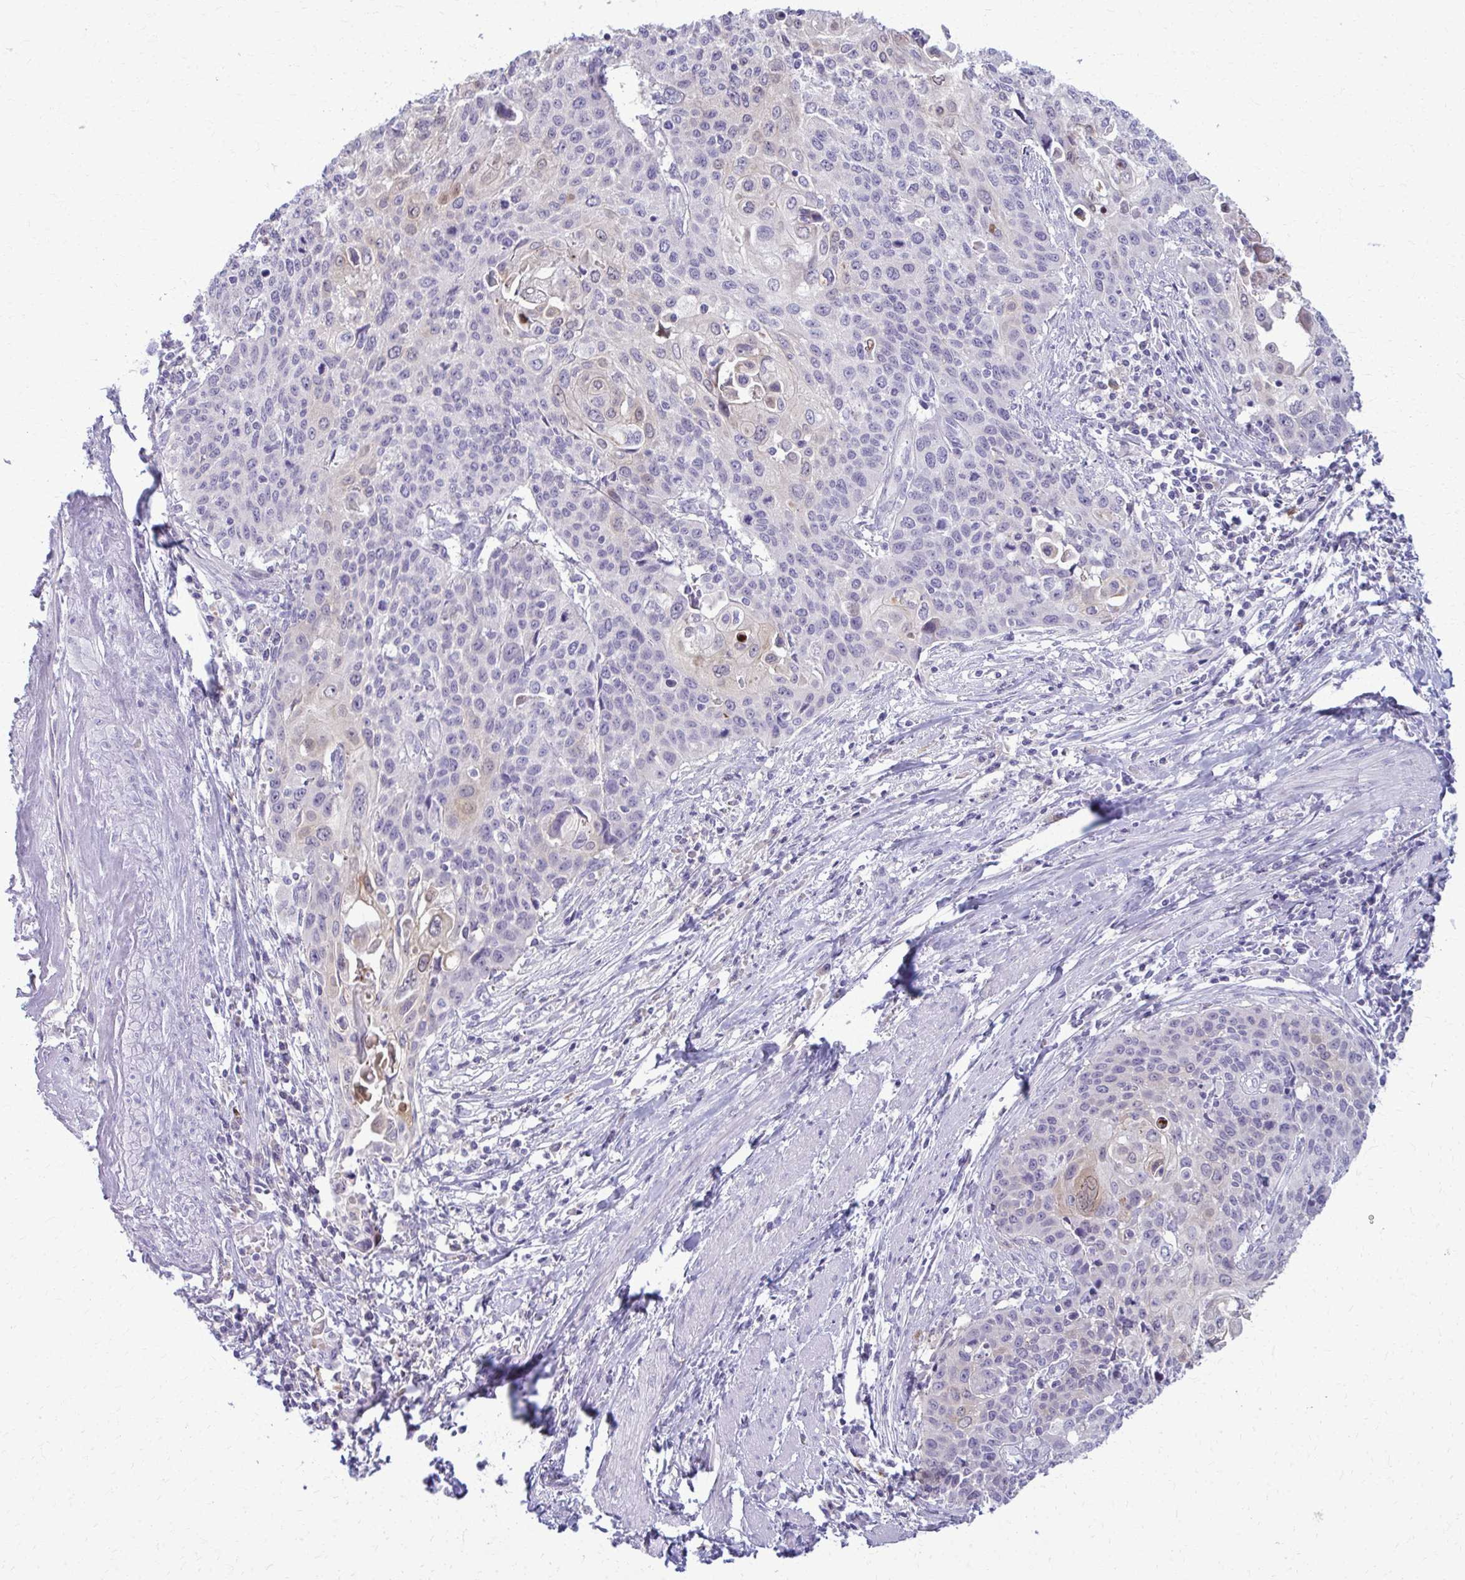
{"staining": {"intensity": "moderate", "quantity": "<25%", "location": "cytoplasmic/membranous"}, "tissue": "cervical cancer", "cell_type": "Tumor cells", "image_type": "cancer", "snomed": [{"axis": "morphology", "description": "Squamous cell carcinoma, NOS"}, {"axis": "topography", "description": "Cervix"}], "caption": "Squamous cell carcinoma (cervical) was stained to show a protein in brown. There is low levels of moderate cytoplasmic/membranous positivity in about <25% of tumor cells.", "gene": "OR4M1", "patient": {"sex": "female", "age": 65}}